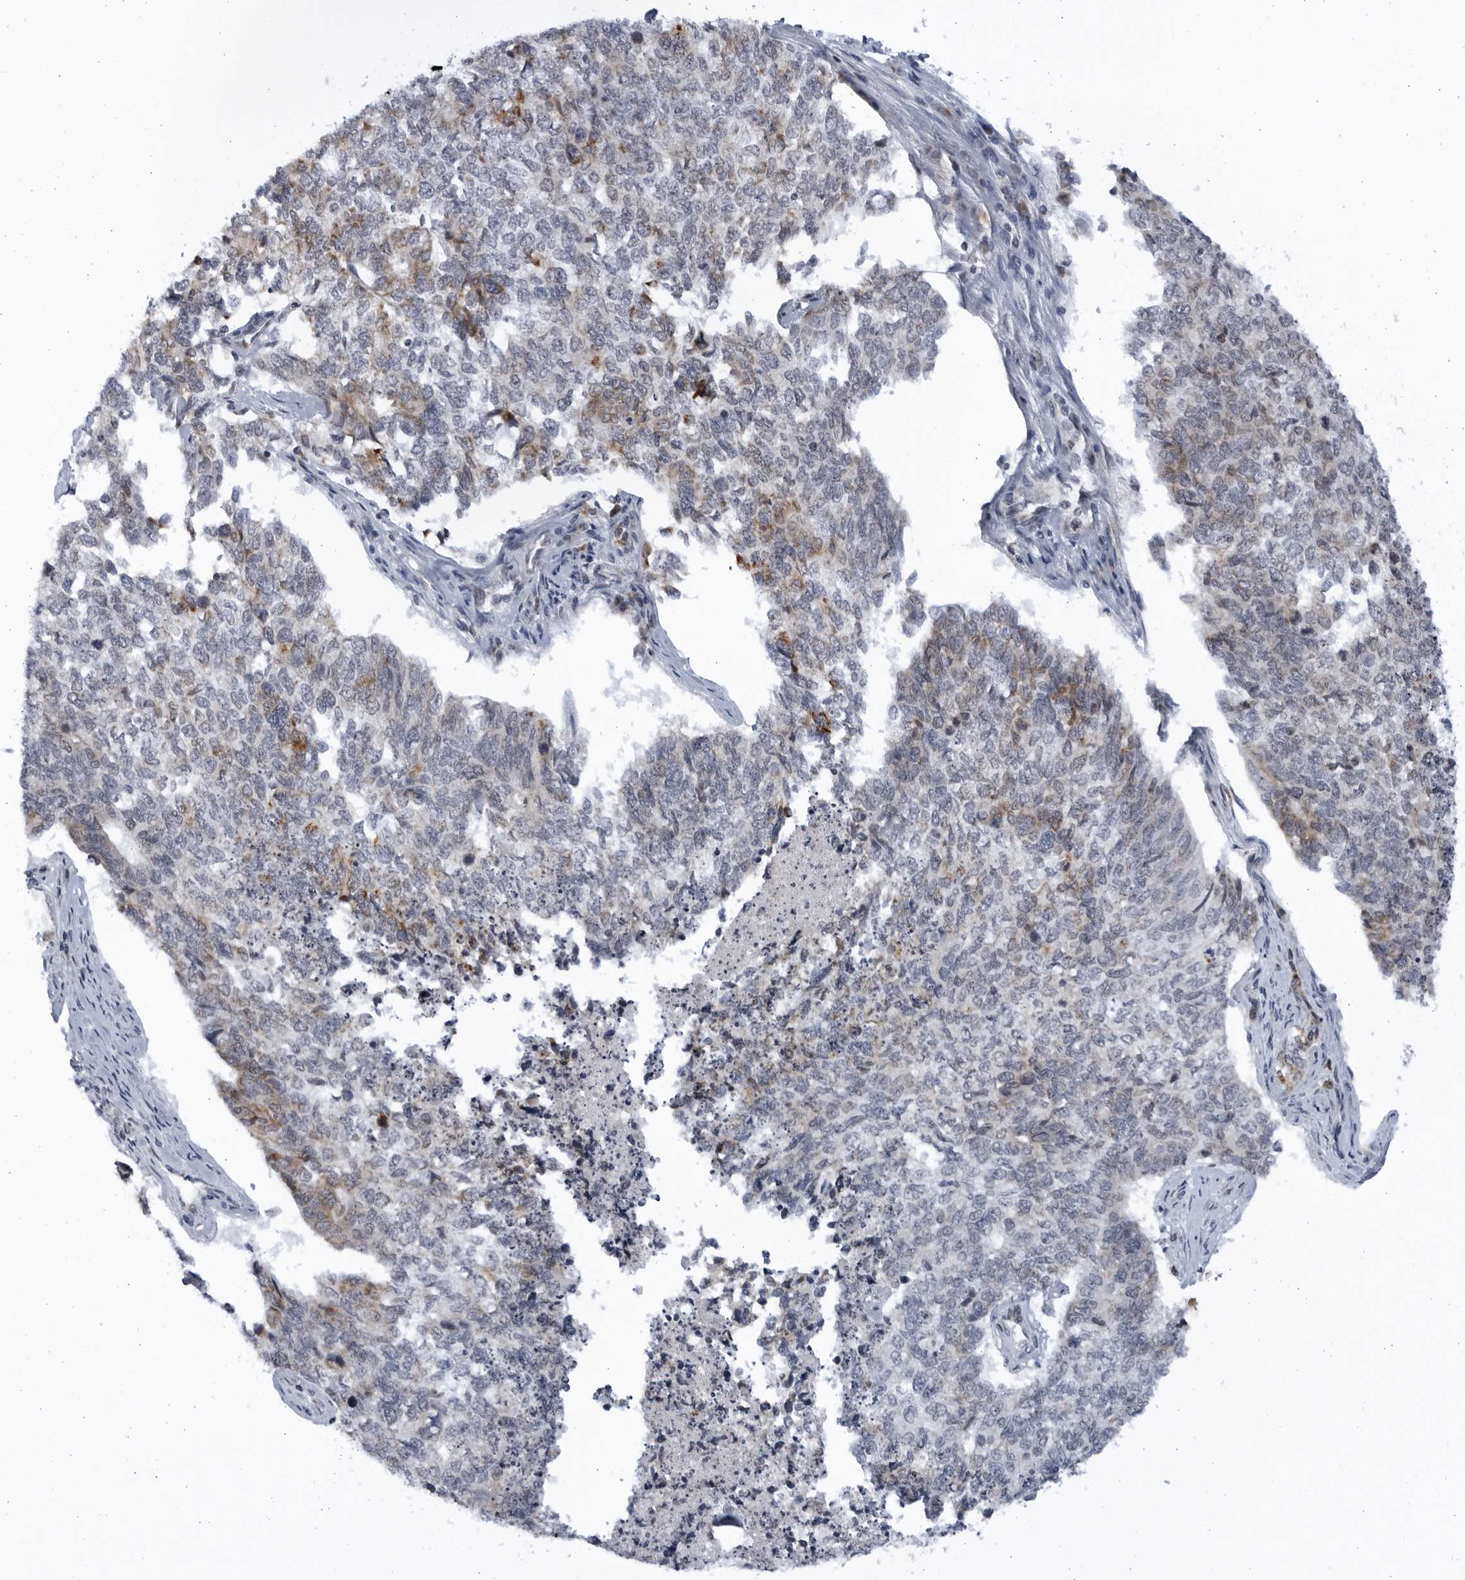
{"staining": {"intensity": "moderate", "quantity": "<25%", "location": "cytoplasmic/membranous"}, "tissue": "cervical cancer", "cell_type": "Tumor cells", "image_type": "cancer", "snomed": [{"axis": "morphology", "description": "Squamous cell carcinoma, NOS"}, {"axis": "topography", "description": "Cervix"}], "caption": "Immunohistochemical staining of cervical squamous cell carcinoma shows low levels of moderate cytoplasmic/membranous staining in about <25% of tumor cells.", "gene": "SLC25A22", "patient": {"sex": "female", "age": 63}}